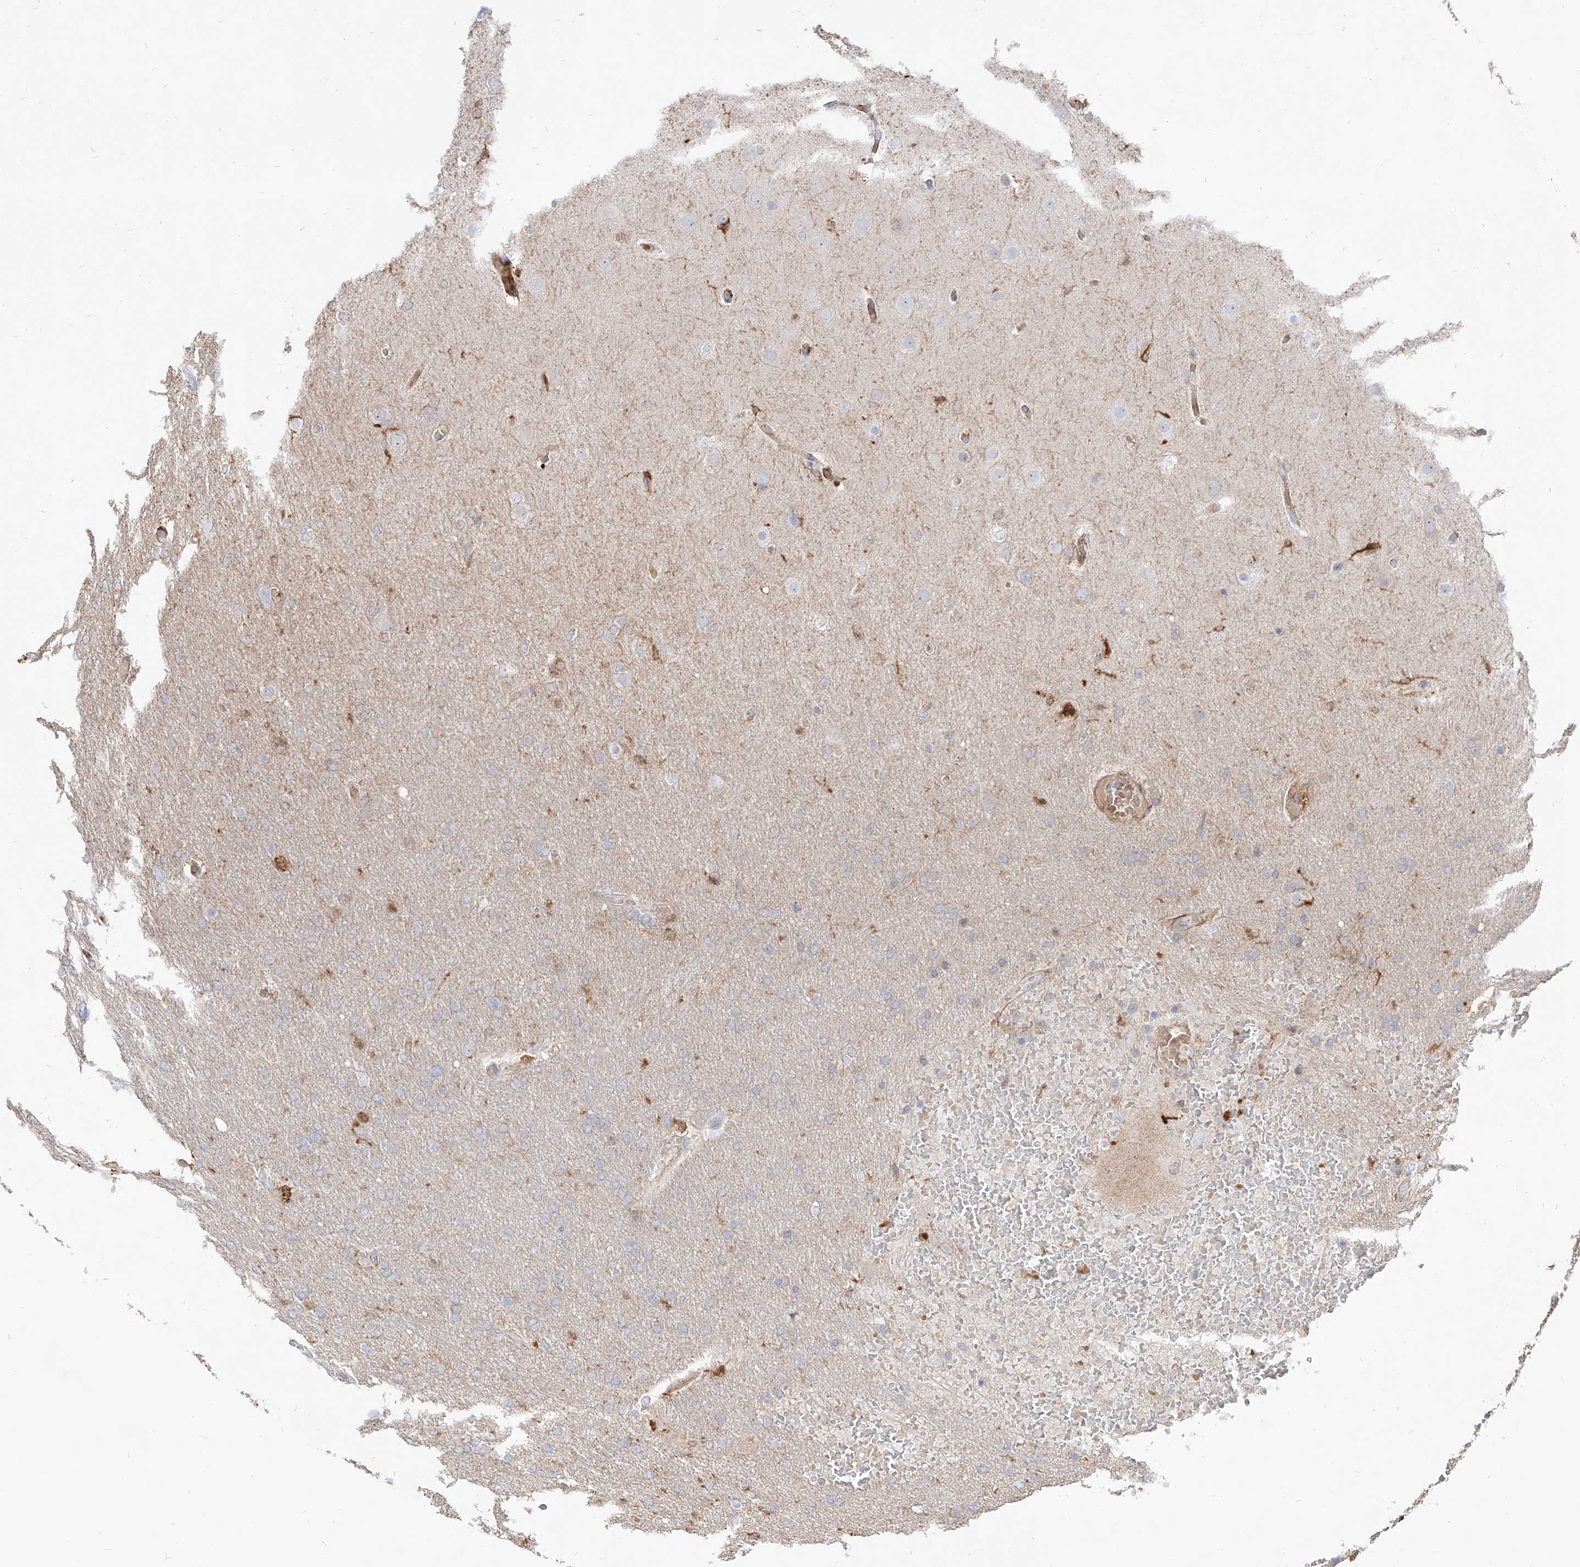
{"staining": {"intensity": "weak", "quantity": "<25%", "location": "cytoplasmic/membranous"}, "tissue": "glioma", "cell_type": "Tumor cells", "image_type": "cancer", "snomed": [{"axis": "morphology", "description": "Glioma, malignant, High grade"}, {"axis": "topography", "description": "Cerebral cortex"}], "caption": "A high-resolution micrograph shows immunohistochemistry (IHC) staining of glioma, which reveals no significant expression in tumor cells.", "gene": "KYNU", "patient": {"sex": "female", "age": 36}}